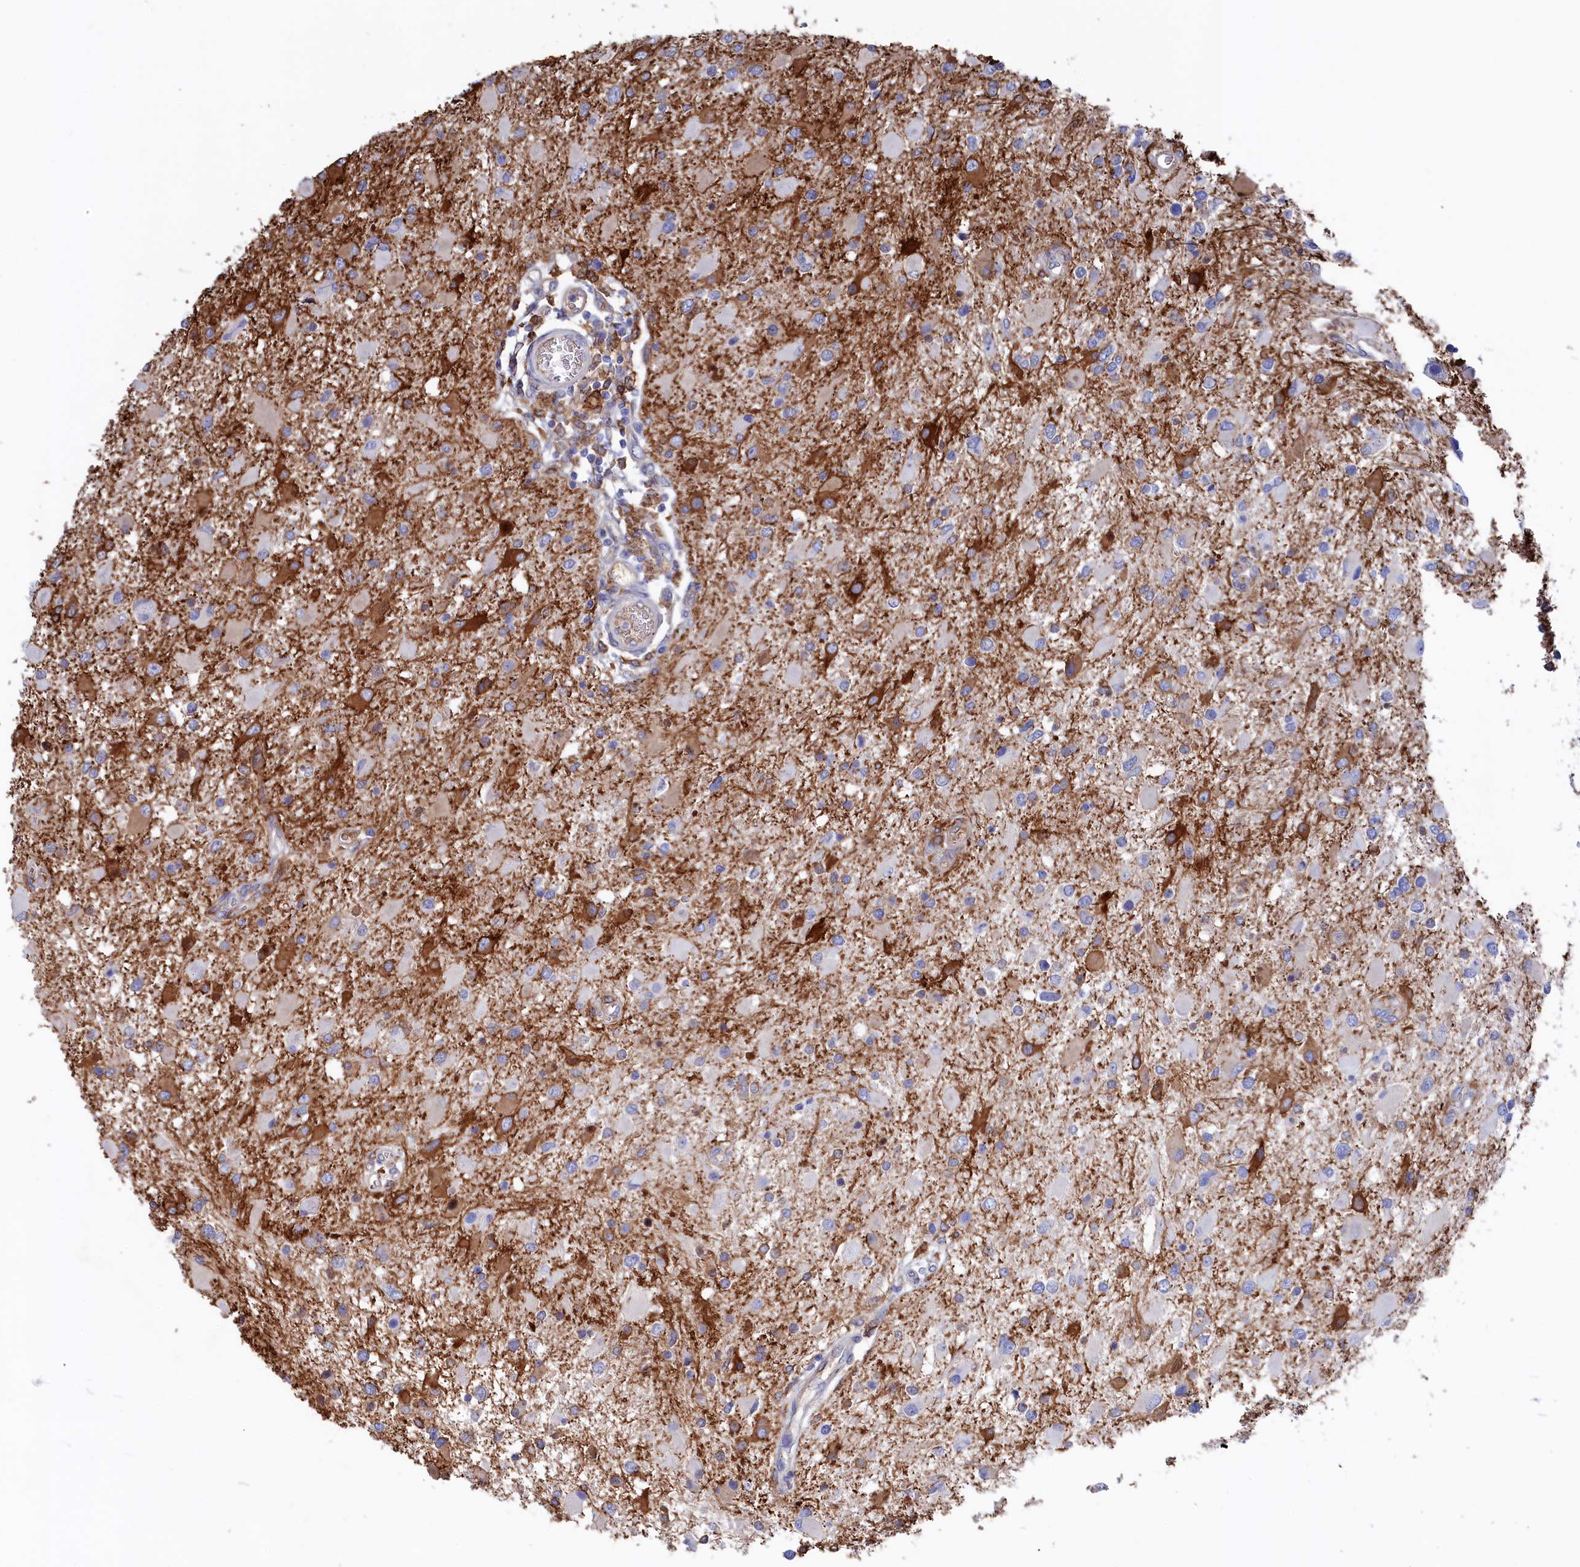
{"staining": {"intensity": "moderate", "quantity": "<25%", "location": "cytoplasmic/membranous"}, "tissue": "glioma", "cell_type": "Tumor cells", "image_type": "cancer", "snomed": [{"axis": "morphology", "description": "Glioma, malignant, High grade"}, {"axis": "topography", "description": "Brain"}], "caption": "A brown stain shows moderate cytoplasmic/membranous expression of a protein in human high-grade glioma (malignant) tumor cells.", "gene": "C12orf73", "patient": {"sex": "male", "age": 53}}